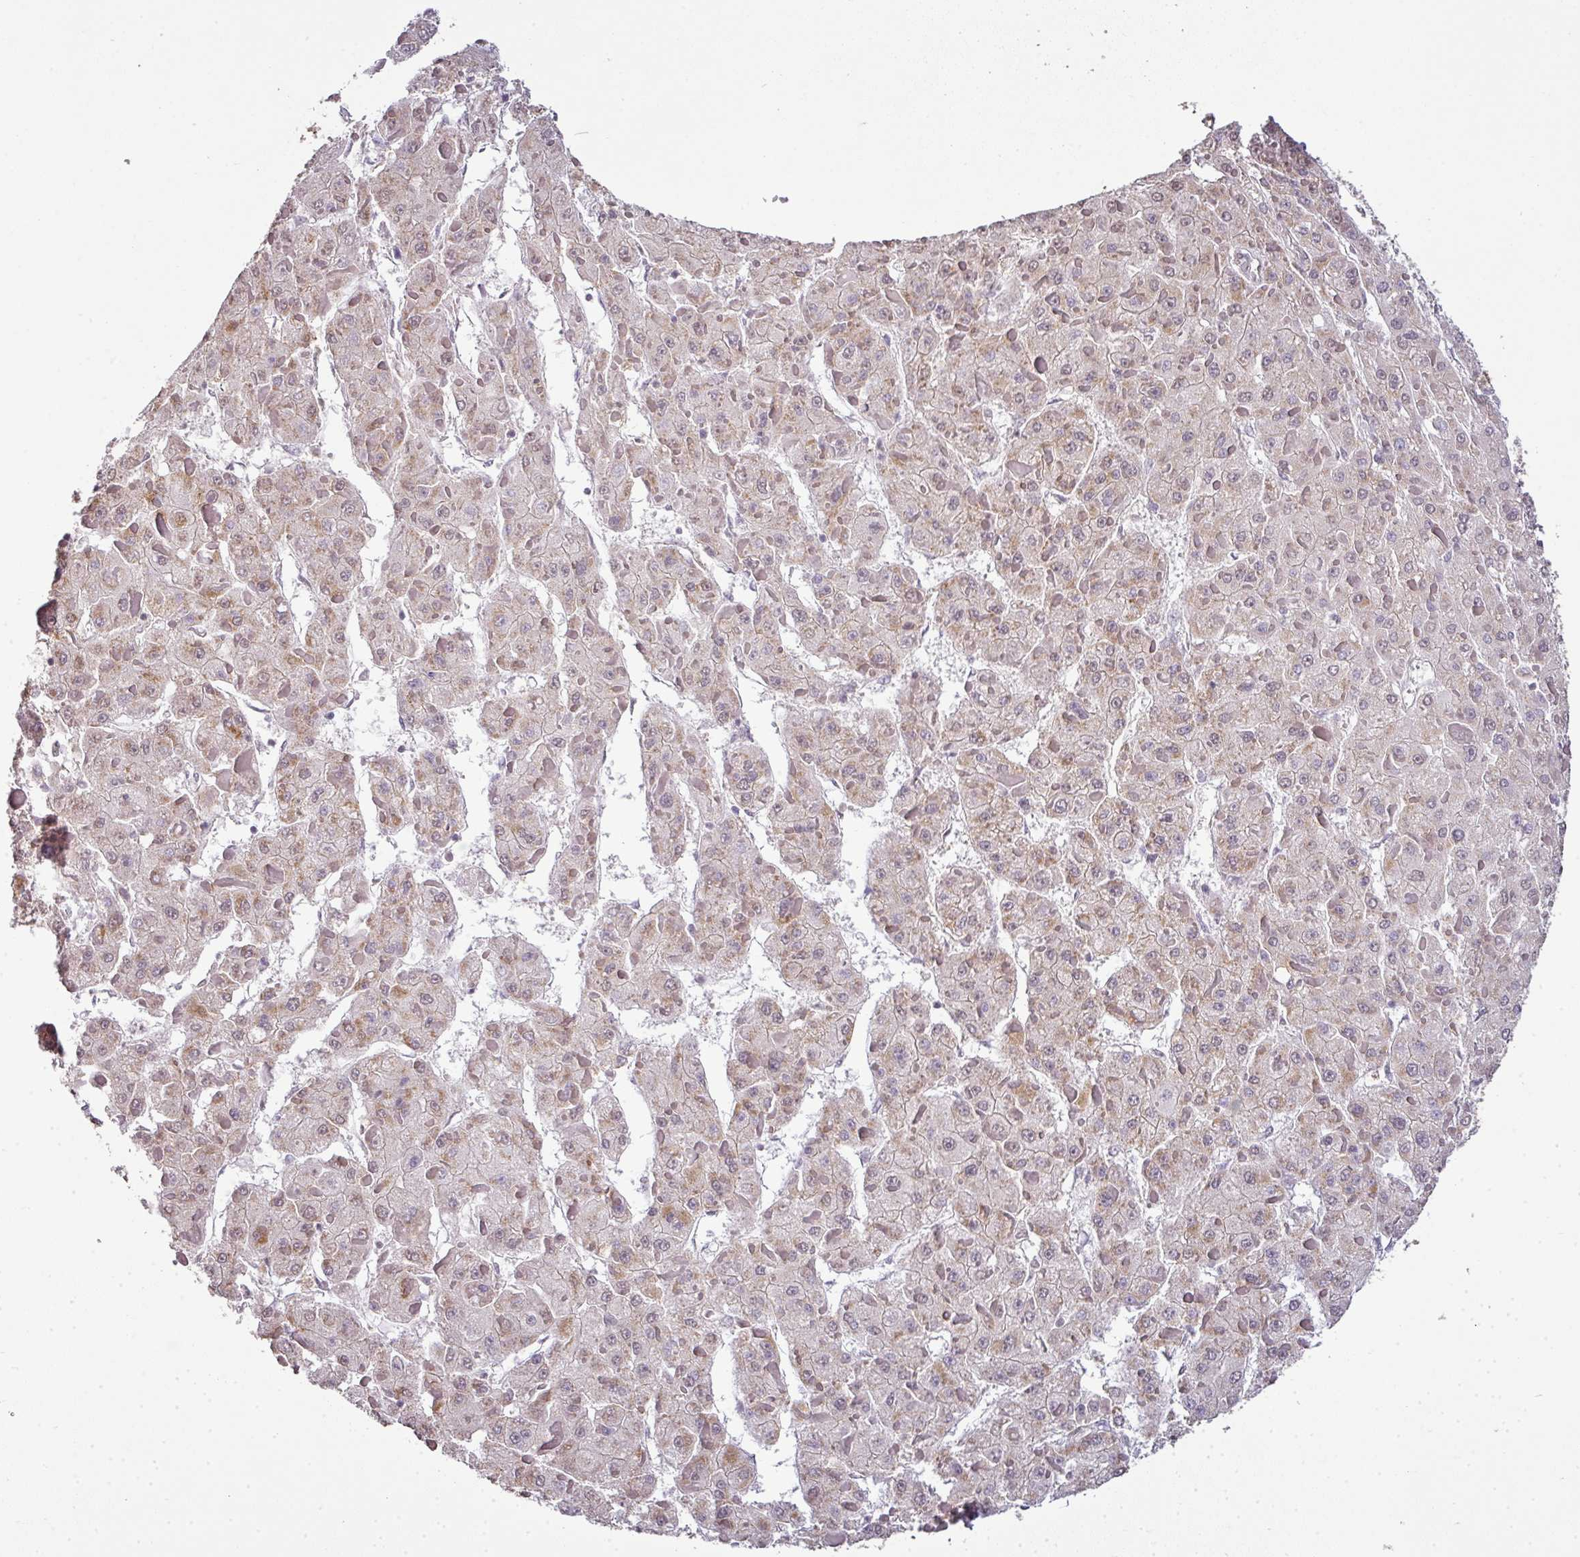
{"staining": {"intensity": "negative", "quantity": "none", "location": "none"}, "tissue": "liver cancer", "cell_type": "Tumor cells", "image_type": "cancer", "snomed": [{"axis": "morphology", "description": "Carcinoma, Hepatocellular, NOS"}, {"axis": "topography", "description": "Liver"}], "caption": "A micrograph of human liver hepatocellular carcinoma is negative for staining in tumor cells. Brightfield microscopy of IHC stained with DAB (brown) and hematoxylin (blue), captured at high magnification.", "gene": "JPH2", "patient": {"sex": "female", "age": 73}}